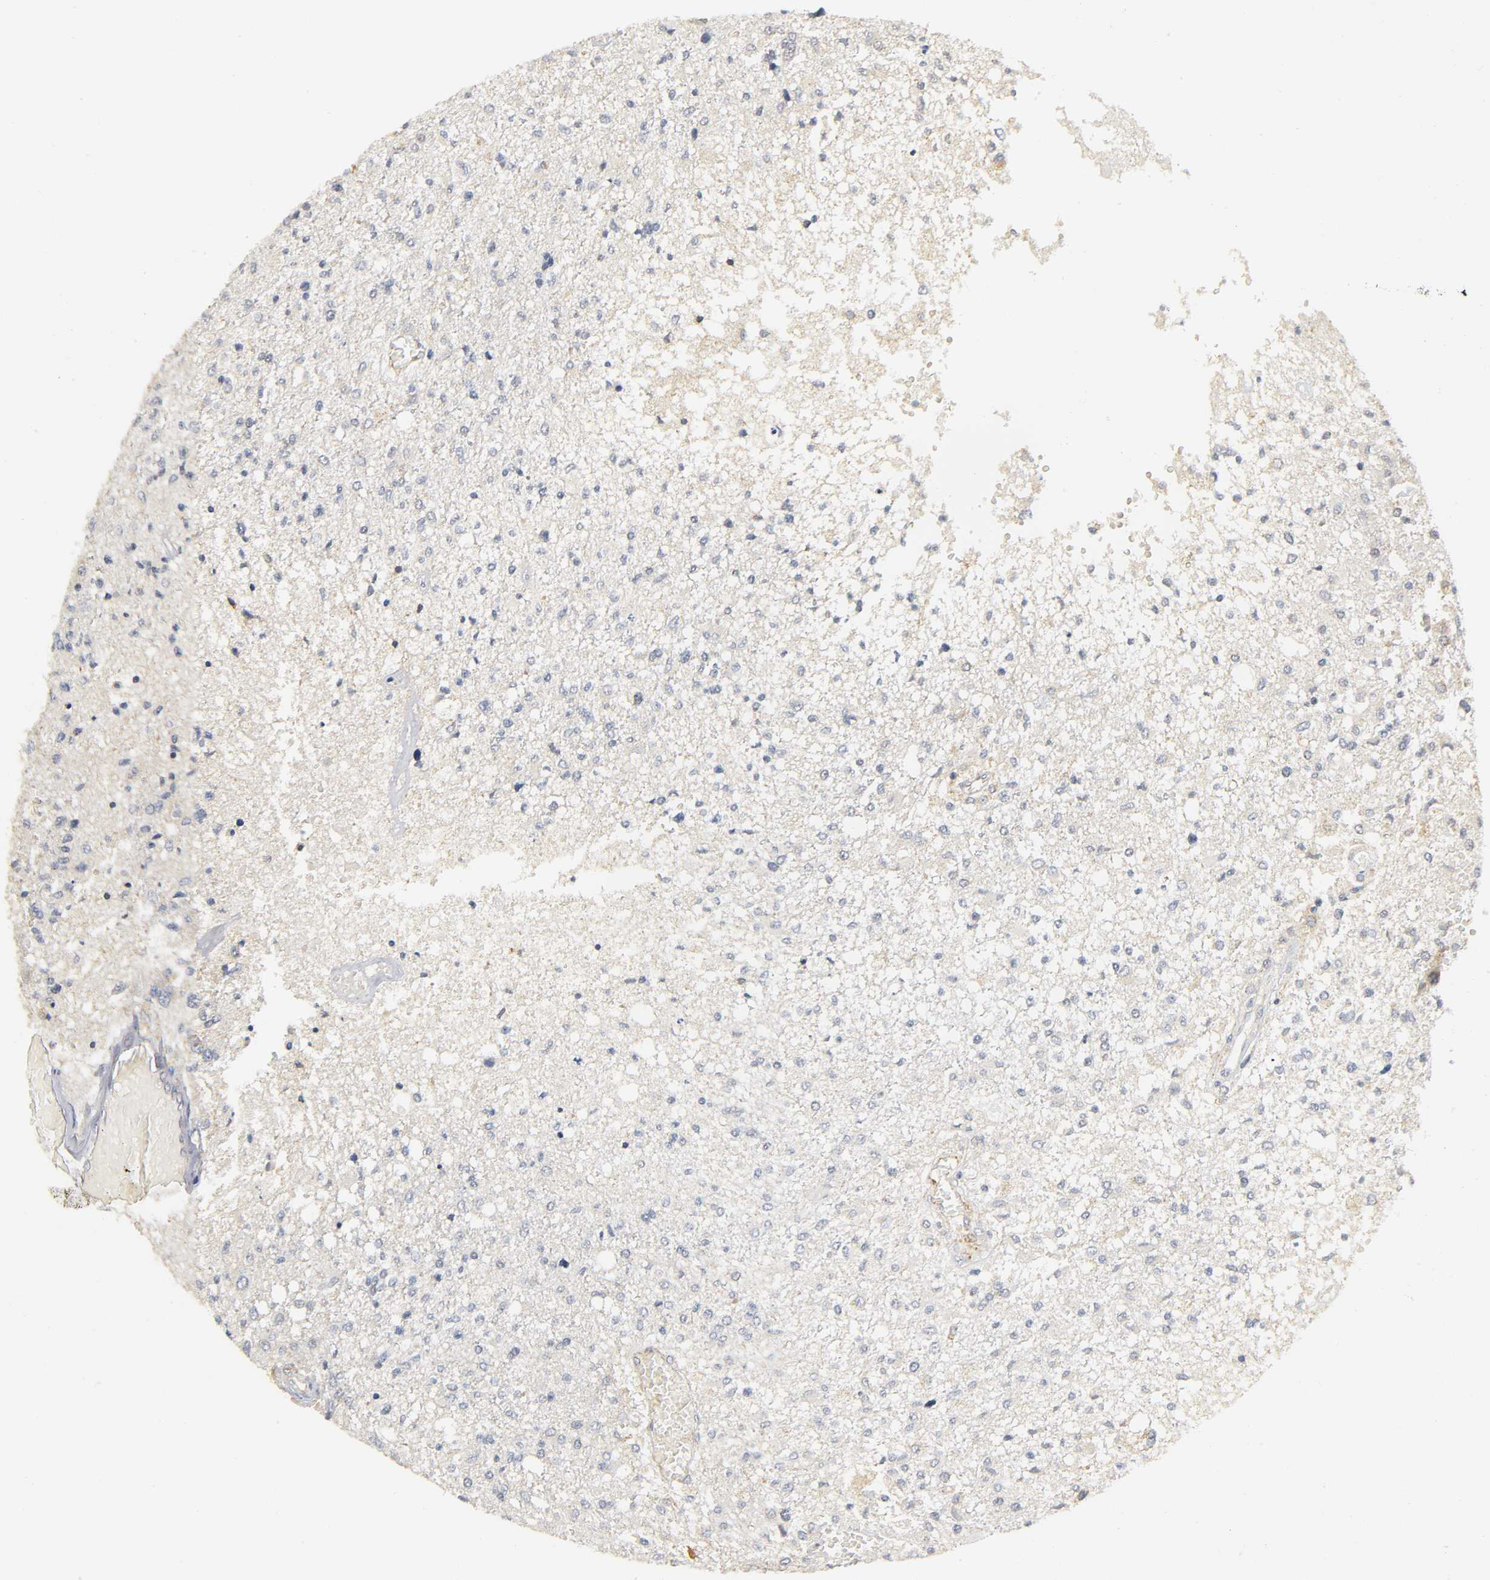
{"staining": {"intensity": "negative", "quantity": "none", "location": "none"}, "tissue": "glioma", "cell_type": "Tumor cells", "image_type": "cancer", "snomed": [{"axis": "morphology", "description": "Glioma, malignant, High grade"}, {"axis": "topography", "description": "Cerebral cortex"}], "caption": "An immunohistochemistry image of malignant high-grade glioma is shown. There is no staining in tumor cells of malignant high-grade glioma. (DAB immunohistochemistry (IHC), high magnification).", "gene": "NRP1", "patient": {"sex": "male", "age": 76}}